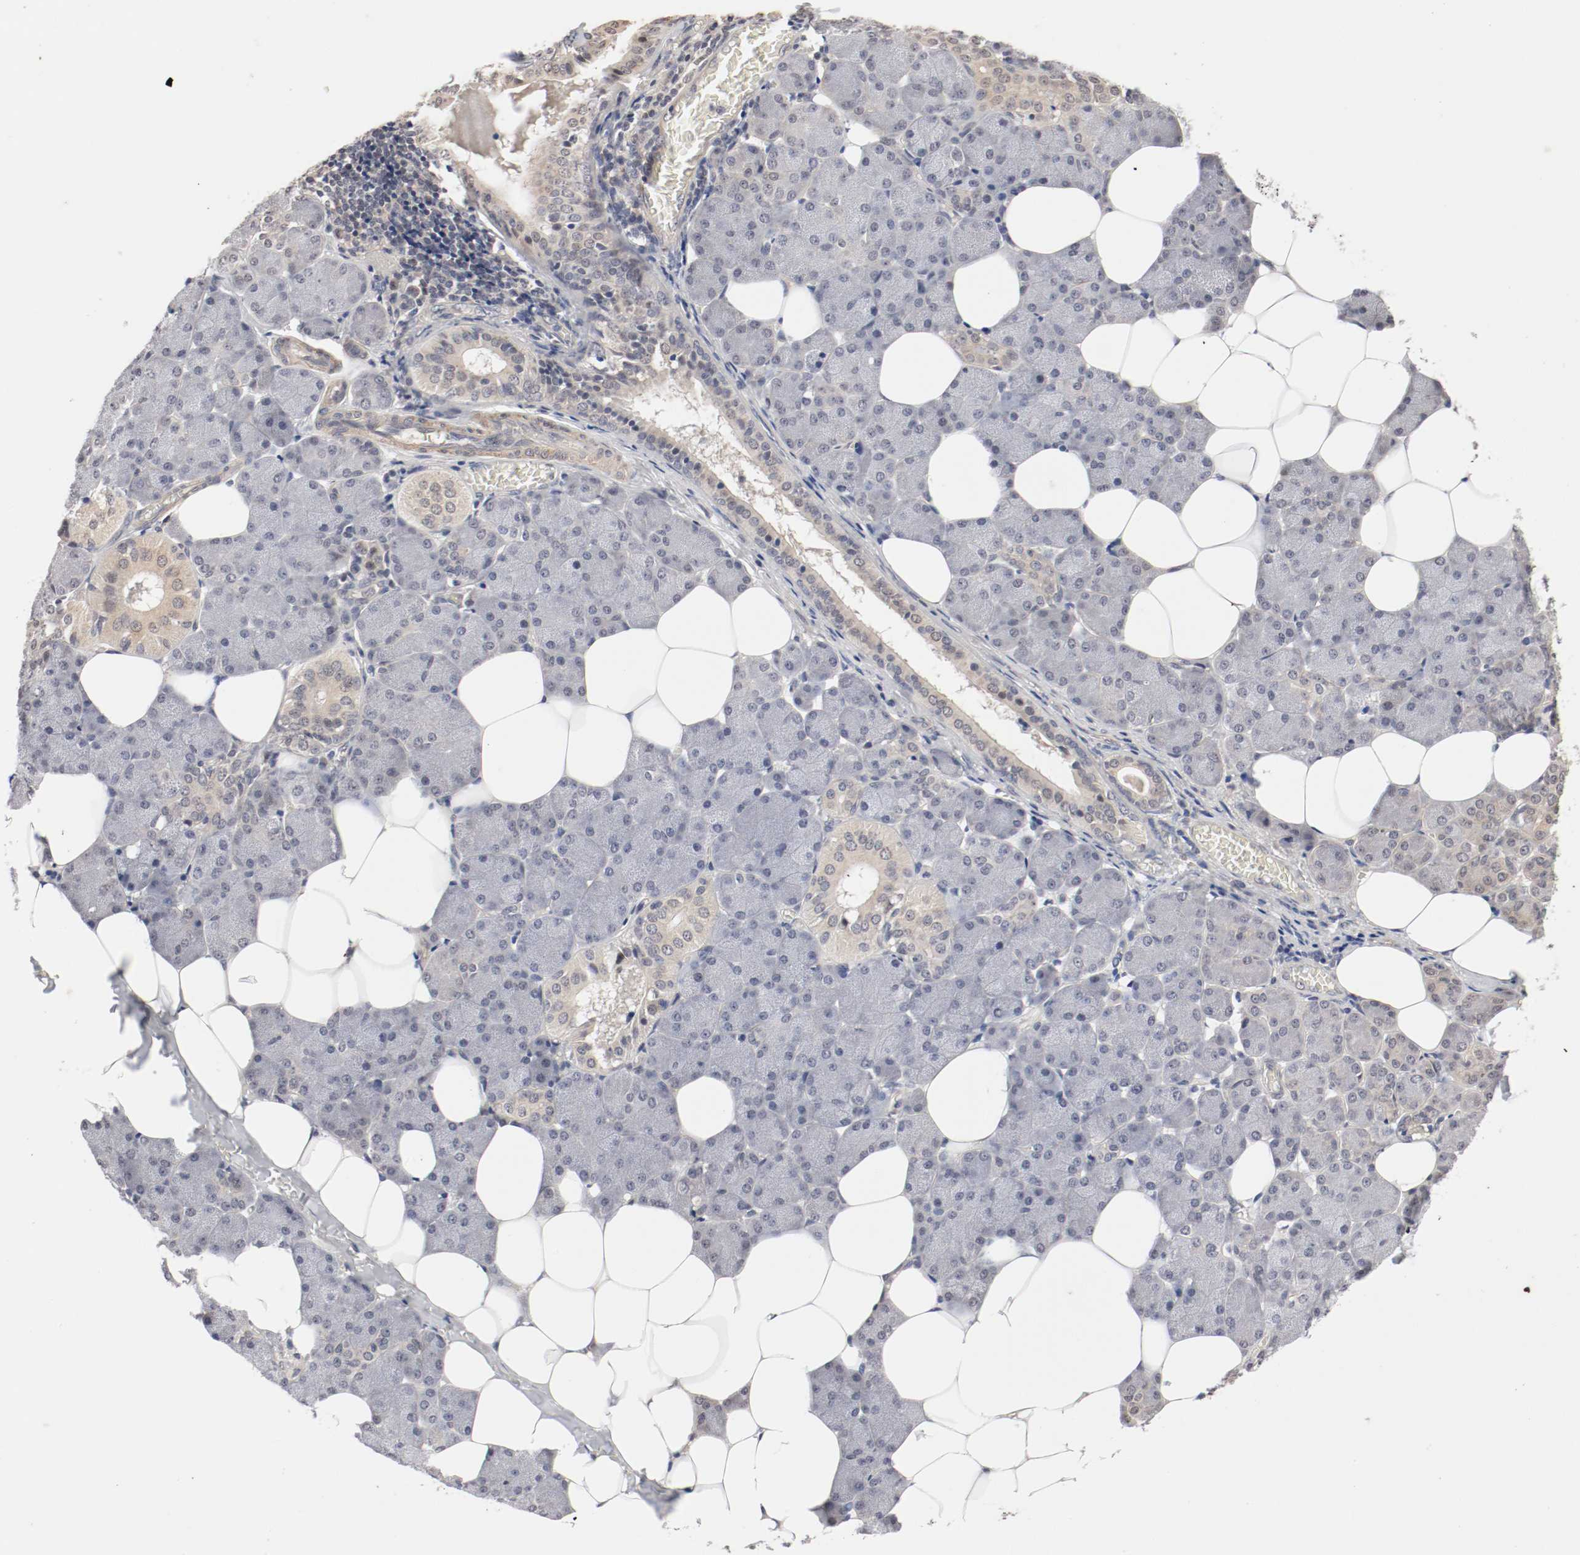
{"staining": {"intensity": "weak", "quantity": "25%-75%", "location": "cytoplasmic/membranous,nuclear"}, "tissue": "salivary gland", "cell_type": "Glandular cells", "image_type": "normal", "snomed": [{"axis": "morphology", "description": "Normal tissue, NOS"}, {"axis": "morphology", "description": "Adenoma, NOS"}, {"axis": "topography", "description": "Salivary gland"}], "caption": "Protein staining displays weak cytoplasmic/membranous,nuclear expression in approximately 25%-75% of glandular cells in unremarkable salivary gland. Immunohistochemistry stains the protein in brown and the nuclei are stained blue.", "gene": "CSNK2B", "patient": {"sex": "female", "age": 32}}